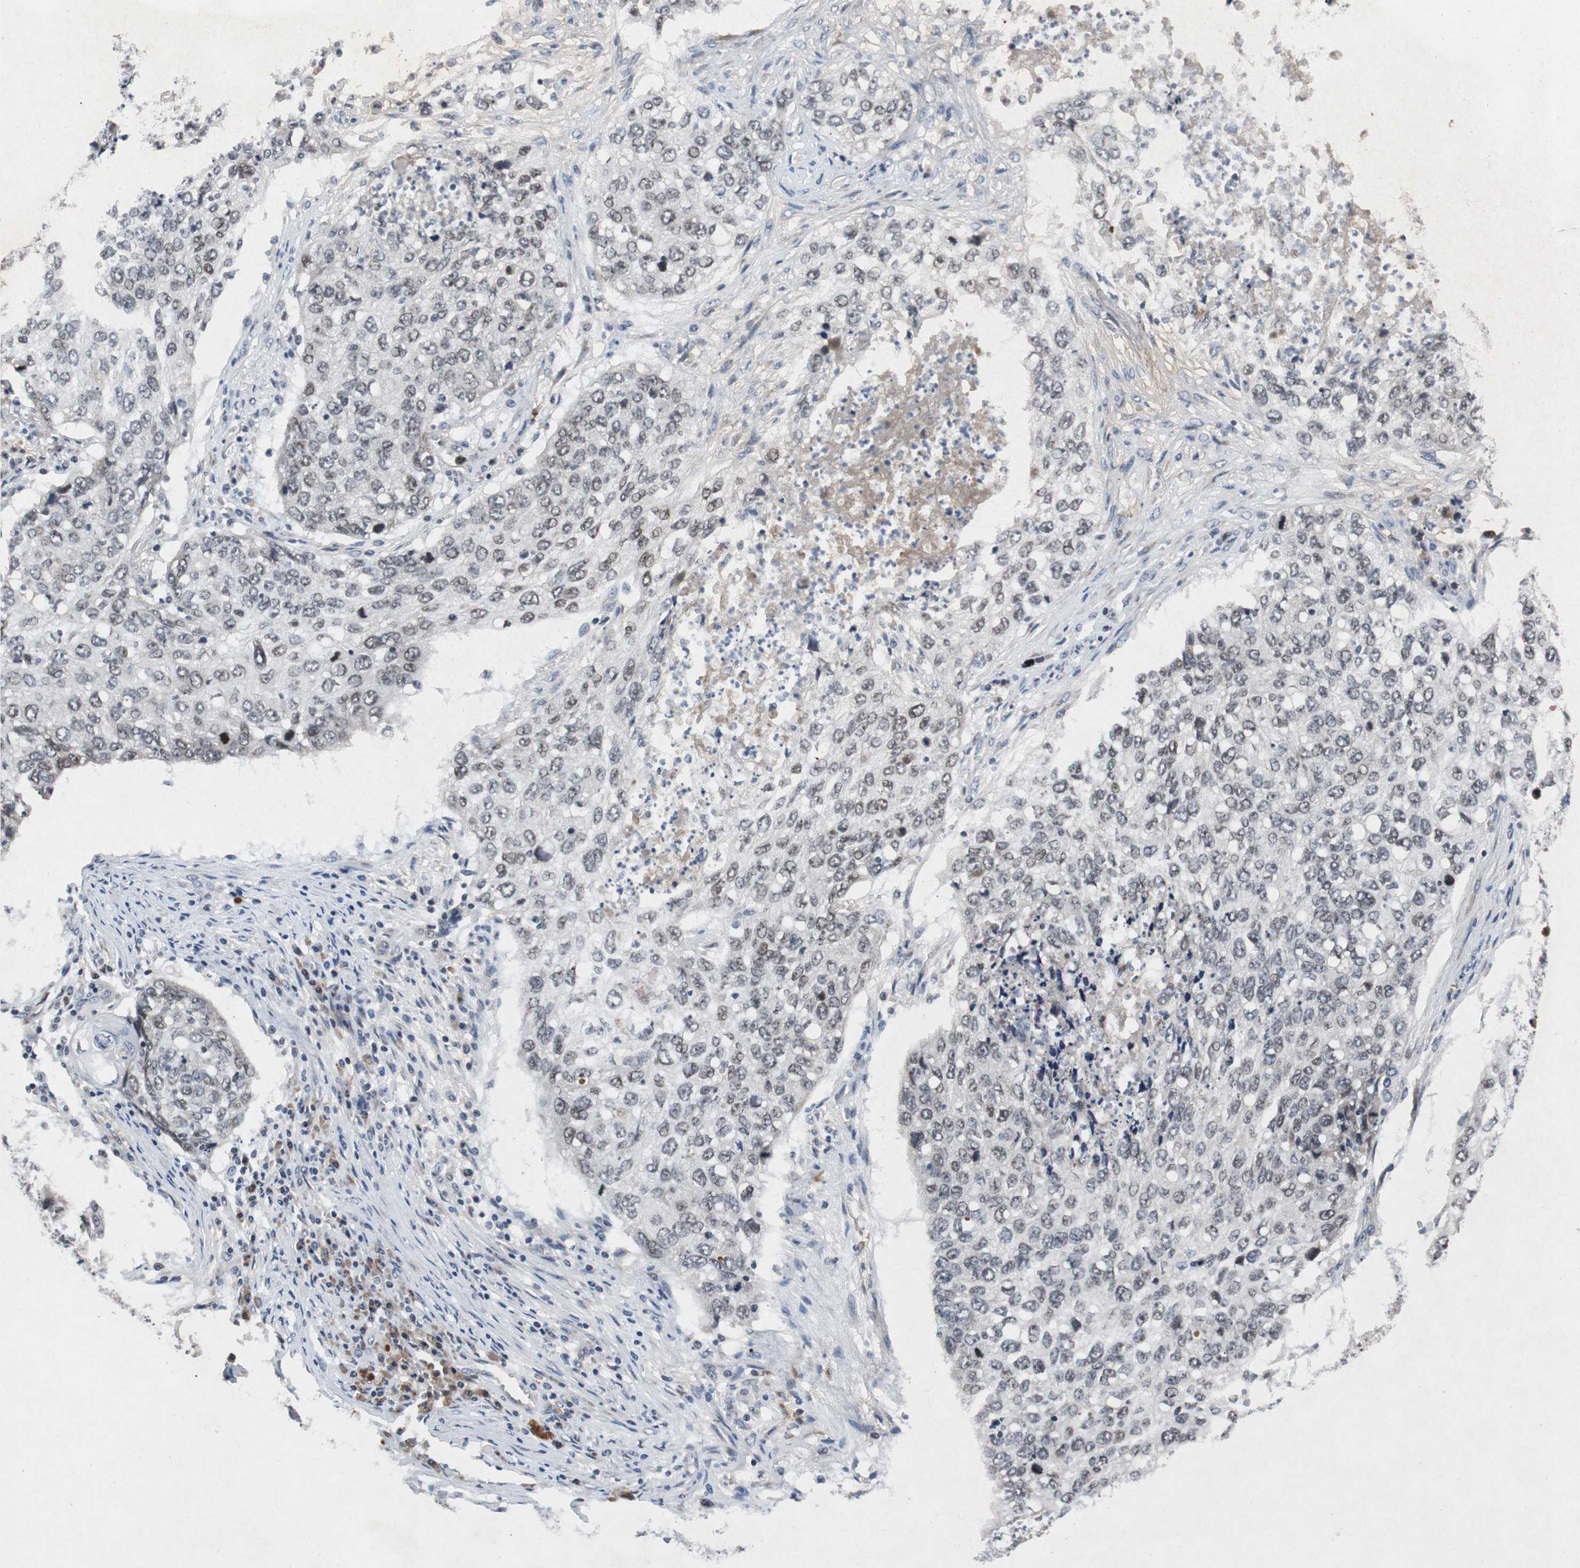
{"staining": {"intensity": "negative", "quantity": "none", "location": "none"}, "tissue": "lung cancer", "cell_type": "Tumor cells", "image_type": "cancer", "snomed": [{"axis": "morphology", "description": "Squamous cell carcinoma, NOS"}, {"axis": "topography", "description": "Lung"}], "caption": "An IHC photomicrograph of lung cancer (squamous cell carcinoma) is shown. There is no staining in tumor cells of lung cancer (squamous cell carcinoma).", "gene": "TP63", "patient": {"sex": "female", "age": 63}}